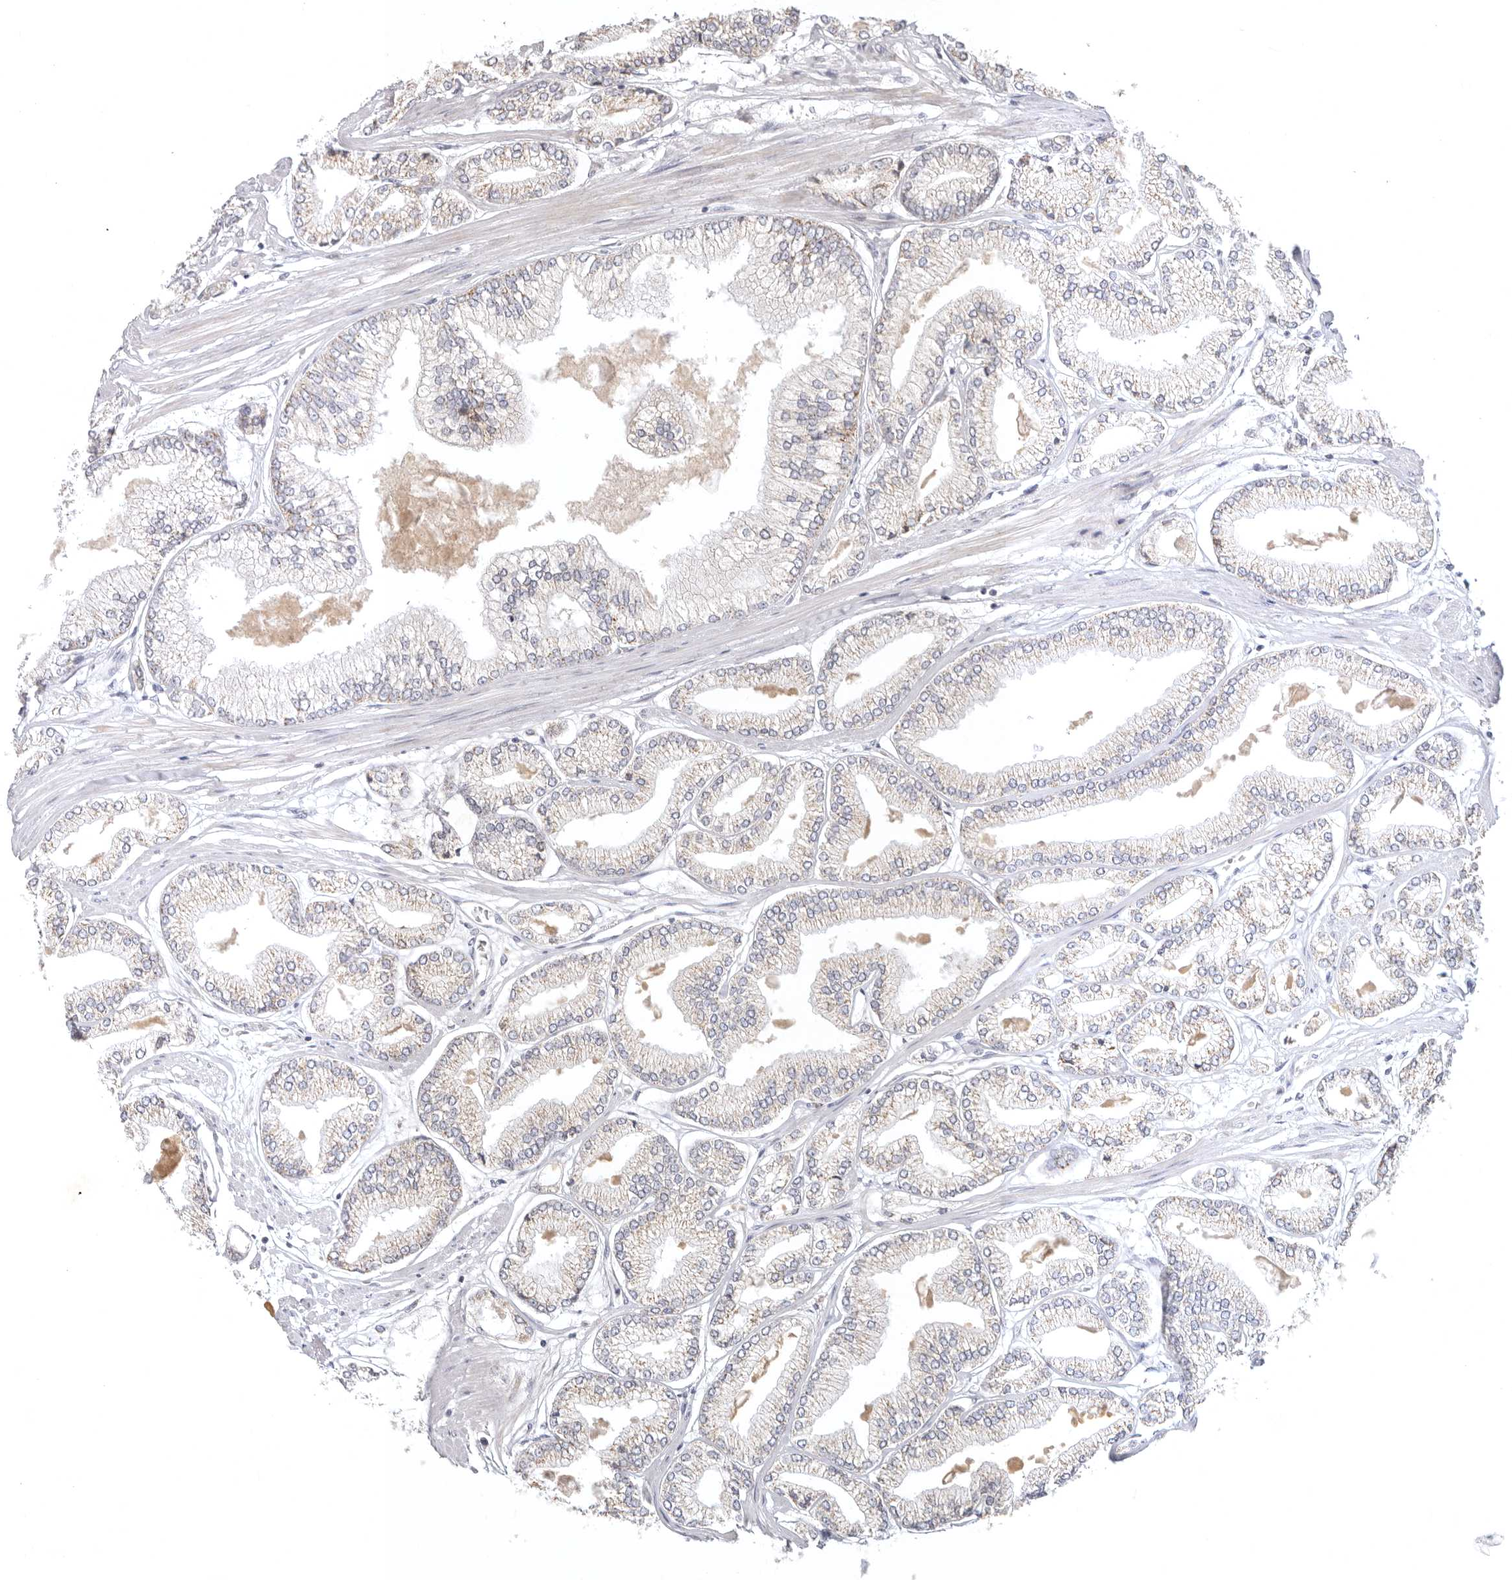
{"staining": {"intensity": "weak", "quantity": "25%-75%", "location": "cytoplasmic/membranous"}, "tissue": "prostate cancer", "cell_type": "Tumor cells", "image_type": "cancer", "snomed": [{"axis": "morphology", "description": "Adenocarcinoma, Low grade"}, {"axis": "topography", "description": "Prostate"}], "caption": "A photomicrograph of human adenocarcinoma (low-grade) (prostate) stained for a protein reveals weak cytoplasmic/membranous brown staining in tumor cells.", "gene": "TFB2M", "patient": {"sex": "male", "age": 52}}